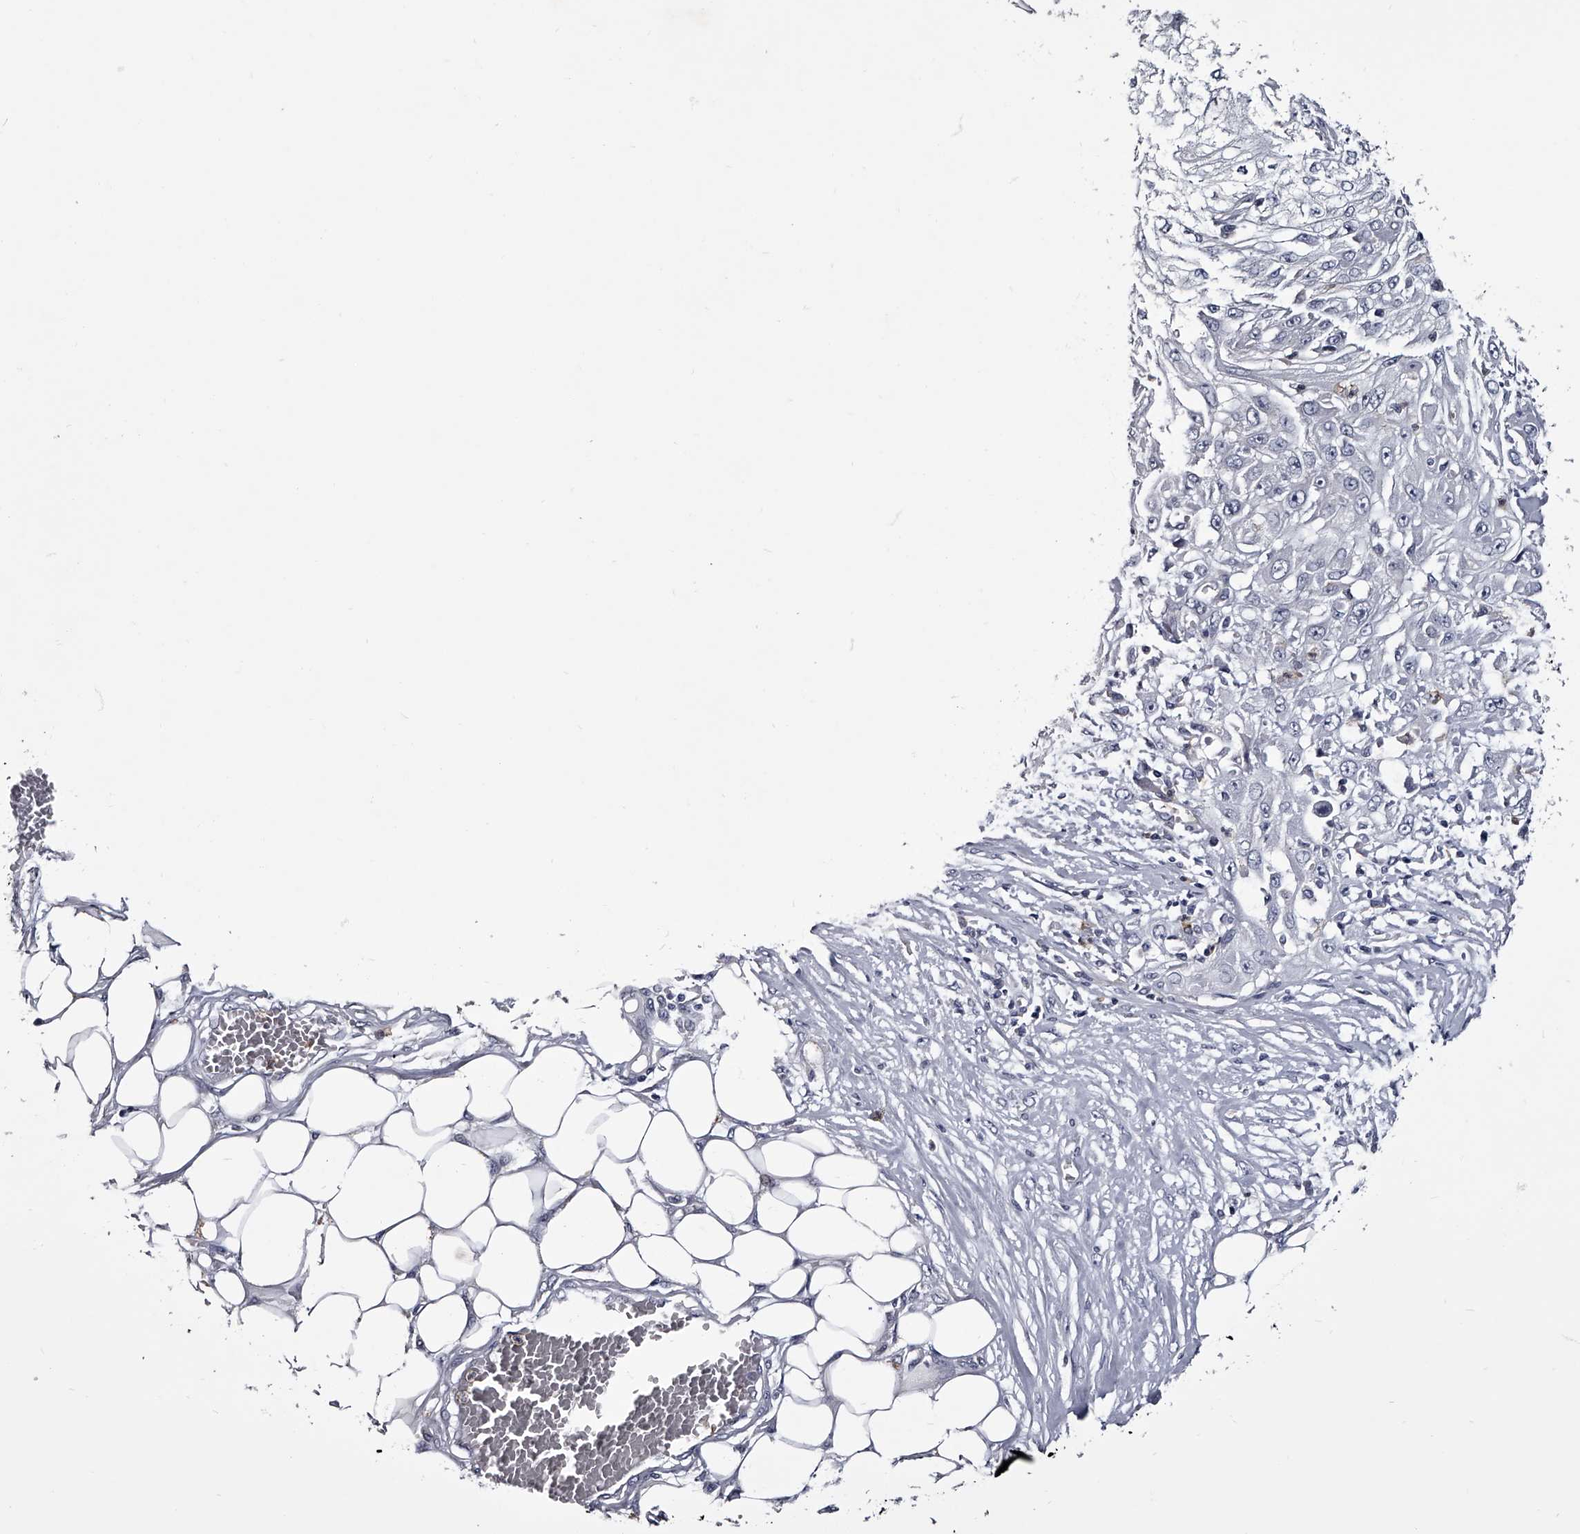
{"staining": {"intensity": "negative", "quantity": "none", "location": "none"}, "tissue": "skin cancer", "cell_type": "Tumor cells", "image_type": "cancer", "snomed": [{"axis": "morphology", "description": "Squamous cell carcinoma, NOS"}, {"axis": "morphology", "description": "Squamous cell carcinoma, metastatic, NOS"}, {"axis": "topography", "description": "Skin"}, {"axis": "topography", "description": "Lymph node"}], "caption": "Immunohistochemistry histopathology image of human squamous cell carcinoma (skin) stained for a protein (brown), which reveals no positivity in tumor cells.", "gene": "GAPVD1", "patient": {"sex": "male", "age": 75}}